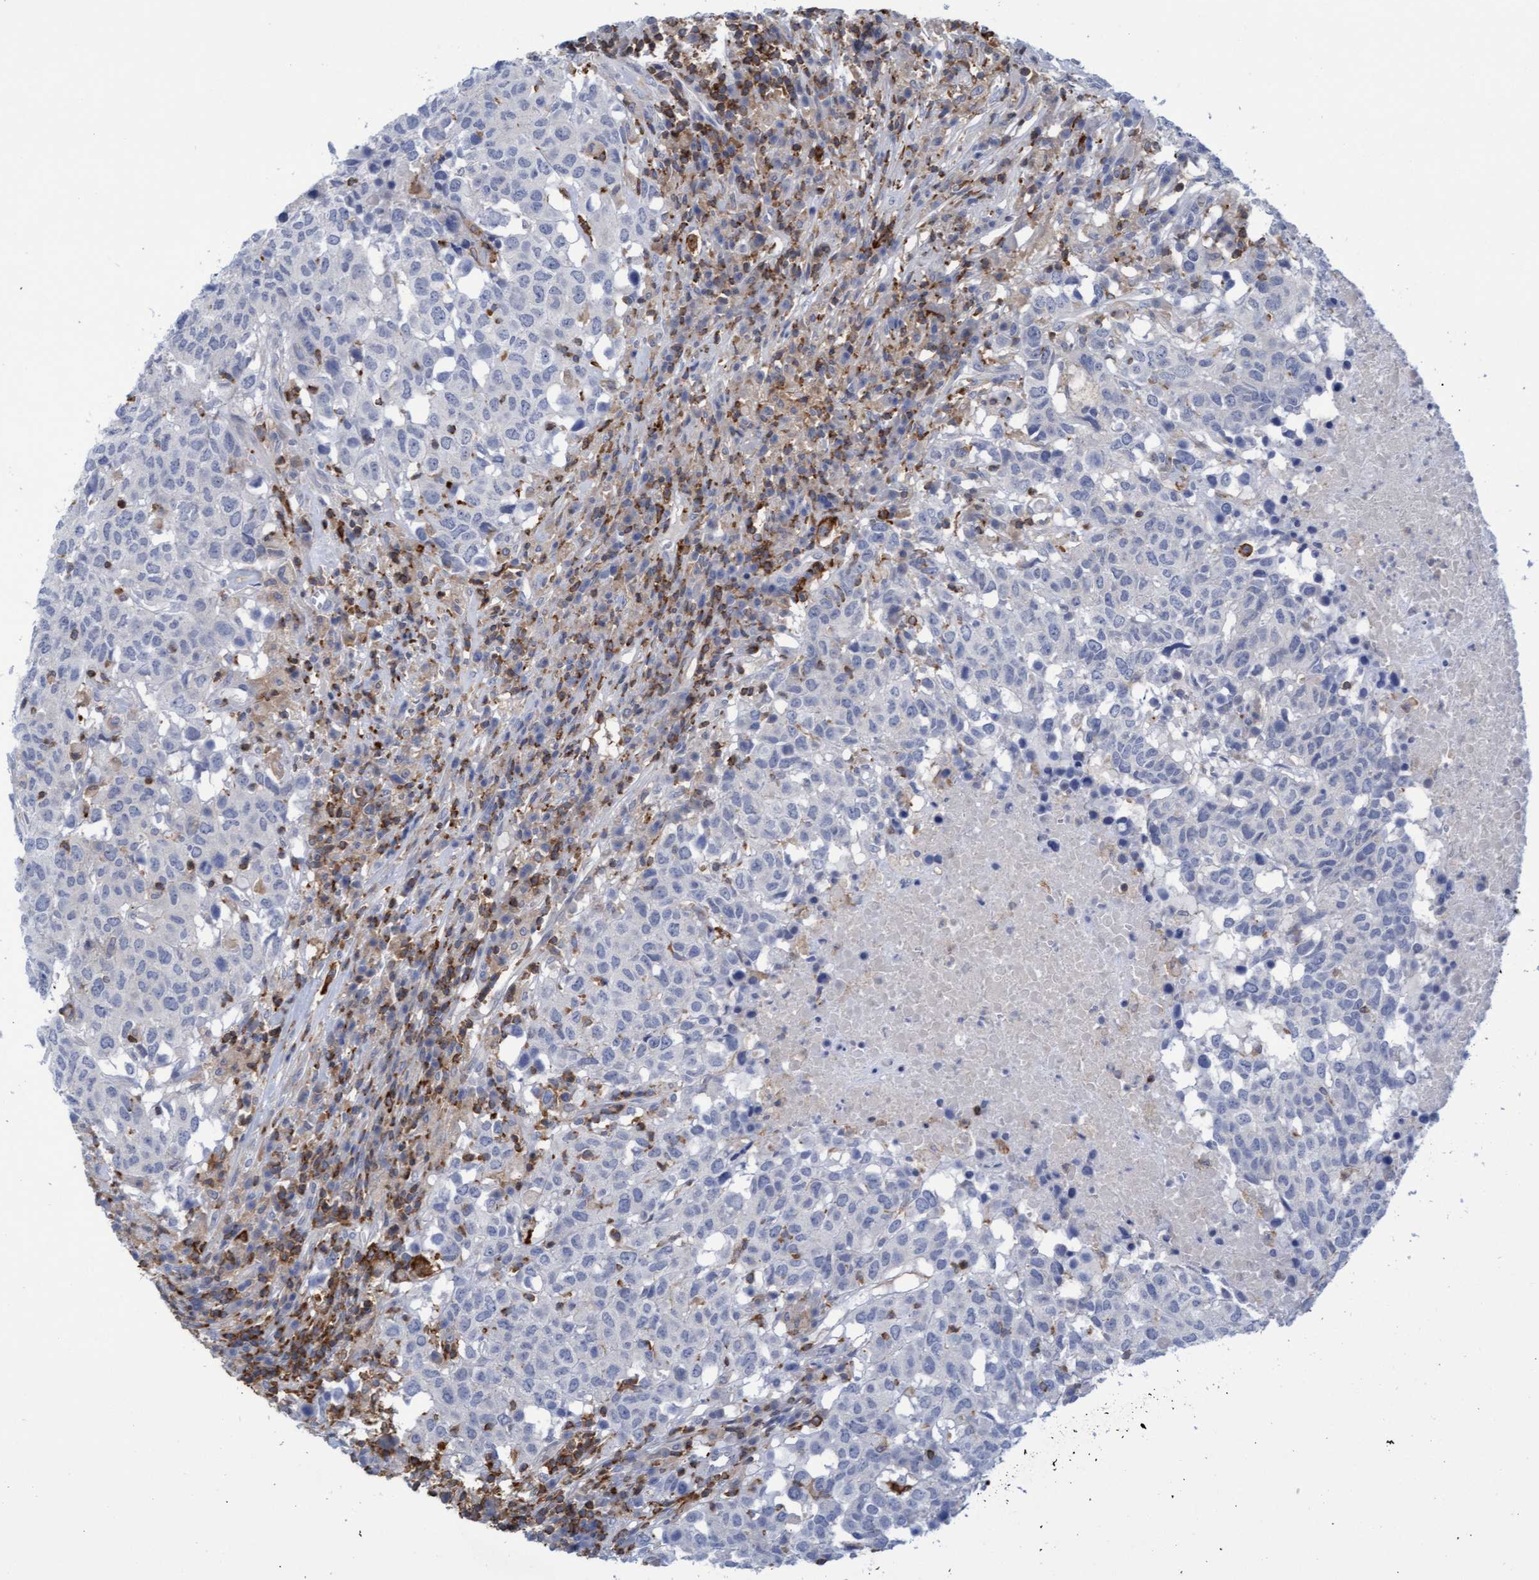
{"staining": {"intensity": "negative", "quantity": "none", "location": "none"}, "tissue": "head and neck cancer", "cell_type": "Tumor cells", "image_type": "cancer", "snomed": [{"axis": "morphology", "description": "Squamous cell carcinoma, NOS"}, {"axis": "topography", "description": "Head-Neck"}], "caption": "Immunohistochemistry photomicrograph of neoplastic tissue: human head and neck squamous cell carcinoma stained with DAB displays no significant protein positivity in tumor cells.", "gene": "FNBP1", "patient": {"sex": "male", "age": 66}}